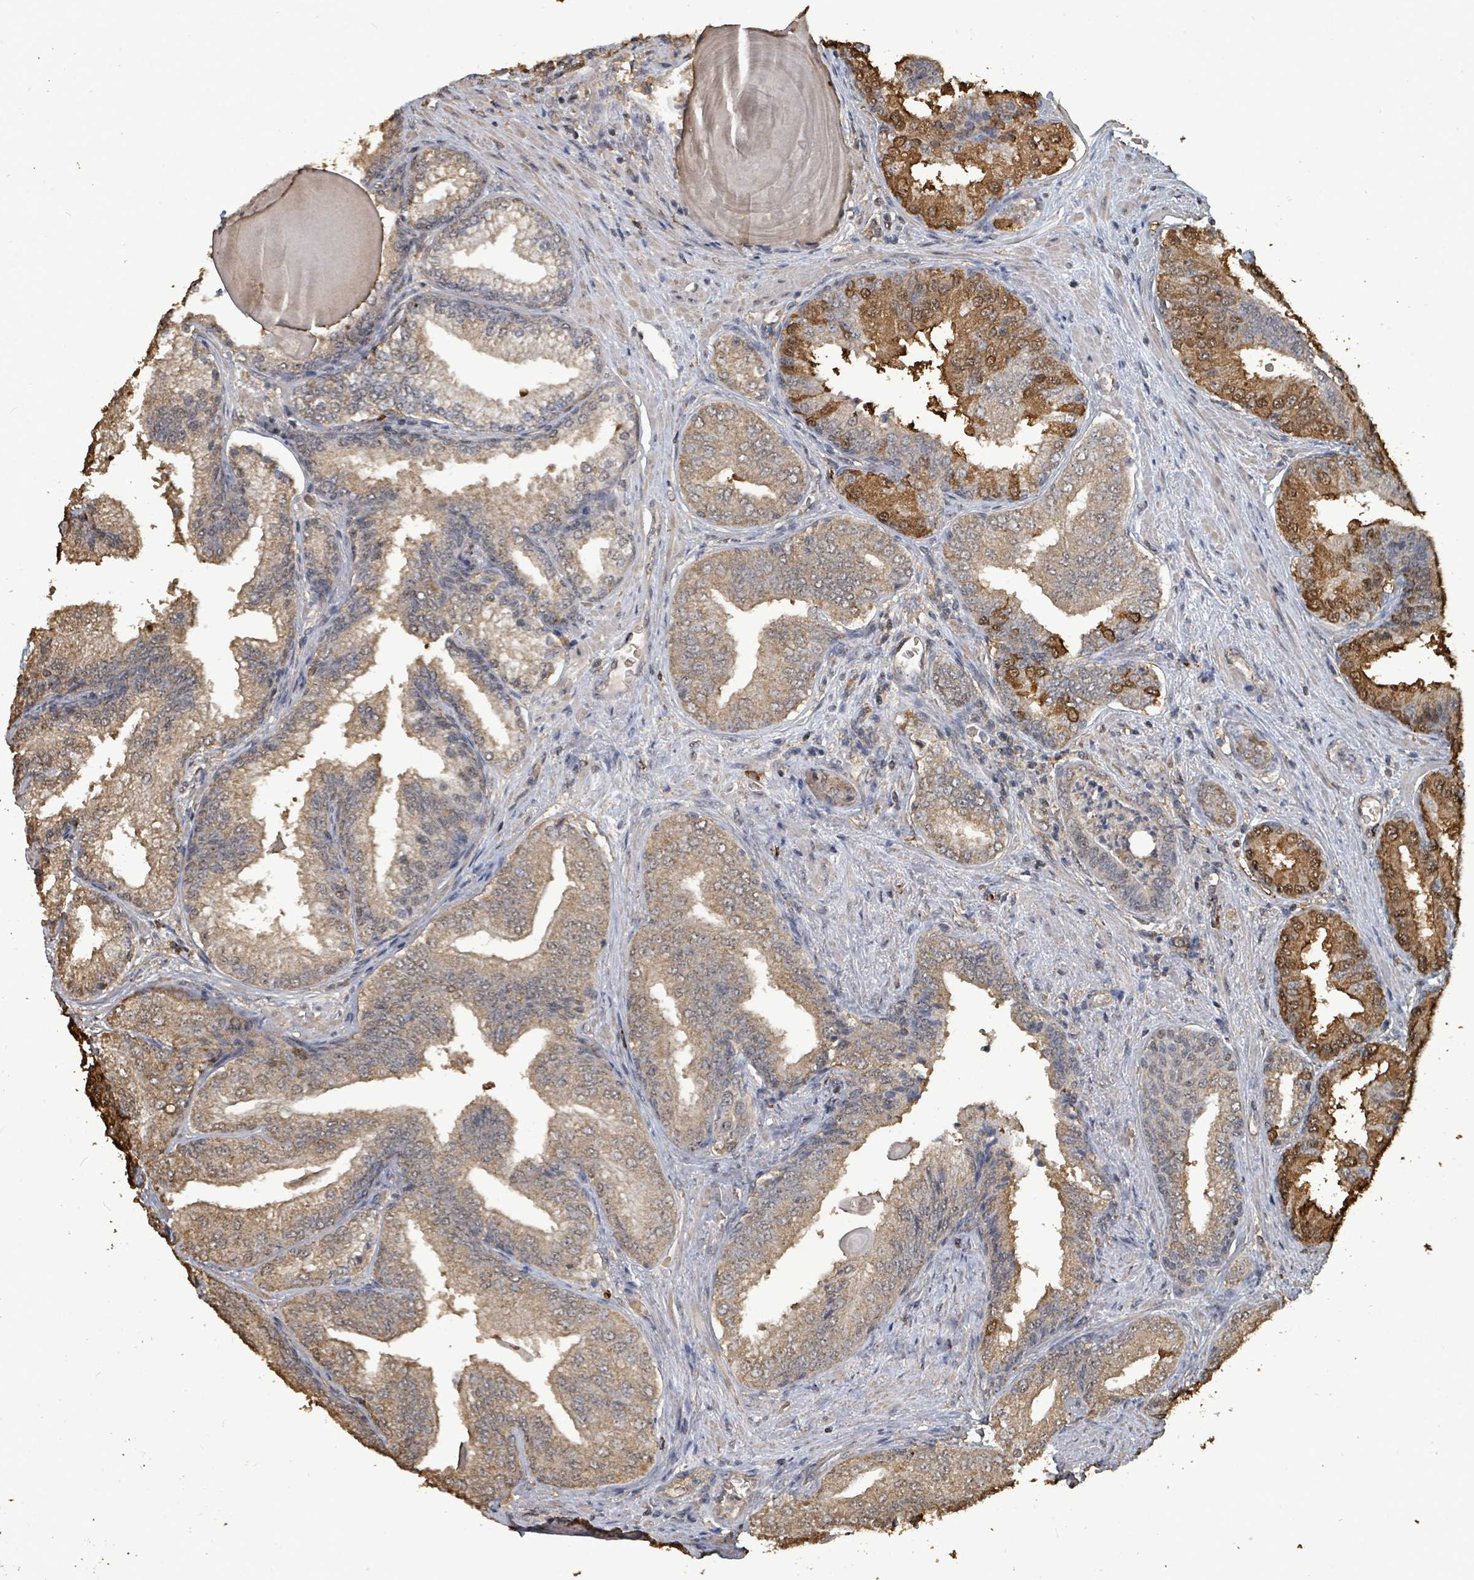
{"staining": {"intensity": "moderate", "quantity": ">75%", "location": "cytoplasmic/membranous"}, "tissue": "prostate cancer", "cell_type": "Tumor cells", "image_type": "cancer", "snomed": [{"axis": "morphology", "description": "Adenocarcinoma, High grade"}, {"axis": "topography", "description": "Prostate"}], "caption": "Tumor cells display medium levels of moderate cytoplasmic/membranous expression in approximately >75% of cells in human prostate cancer. (DAB = brown stain, brightfield microscopy at high magnification).", "gene": "C6orf52", "patient": {"sex": "male", "age": 63}}